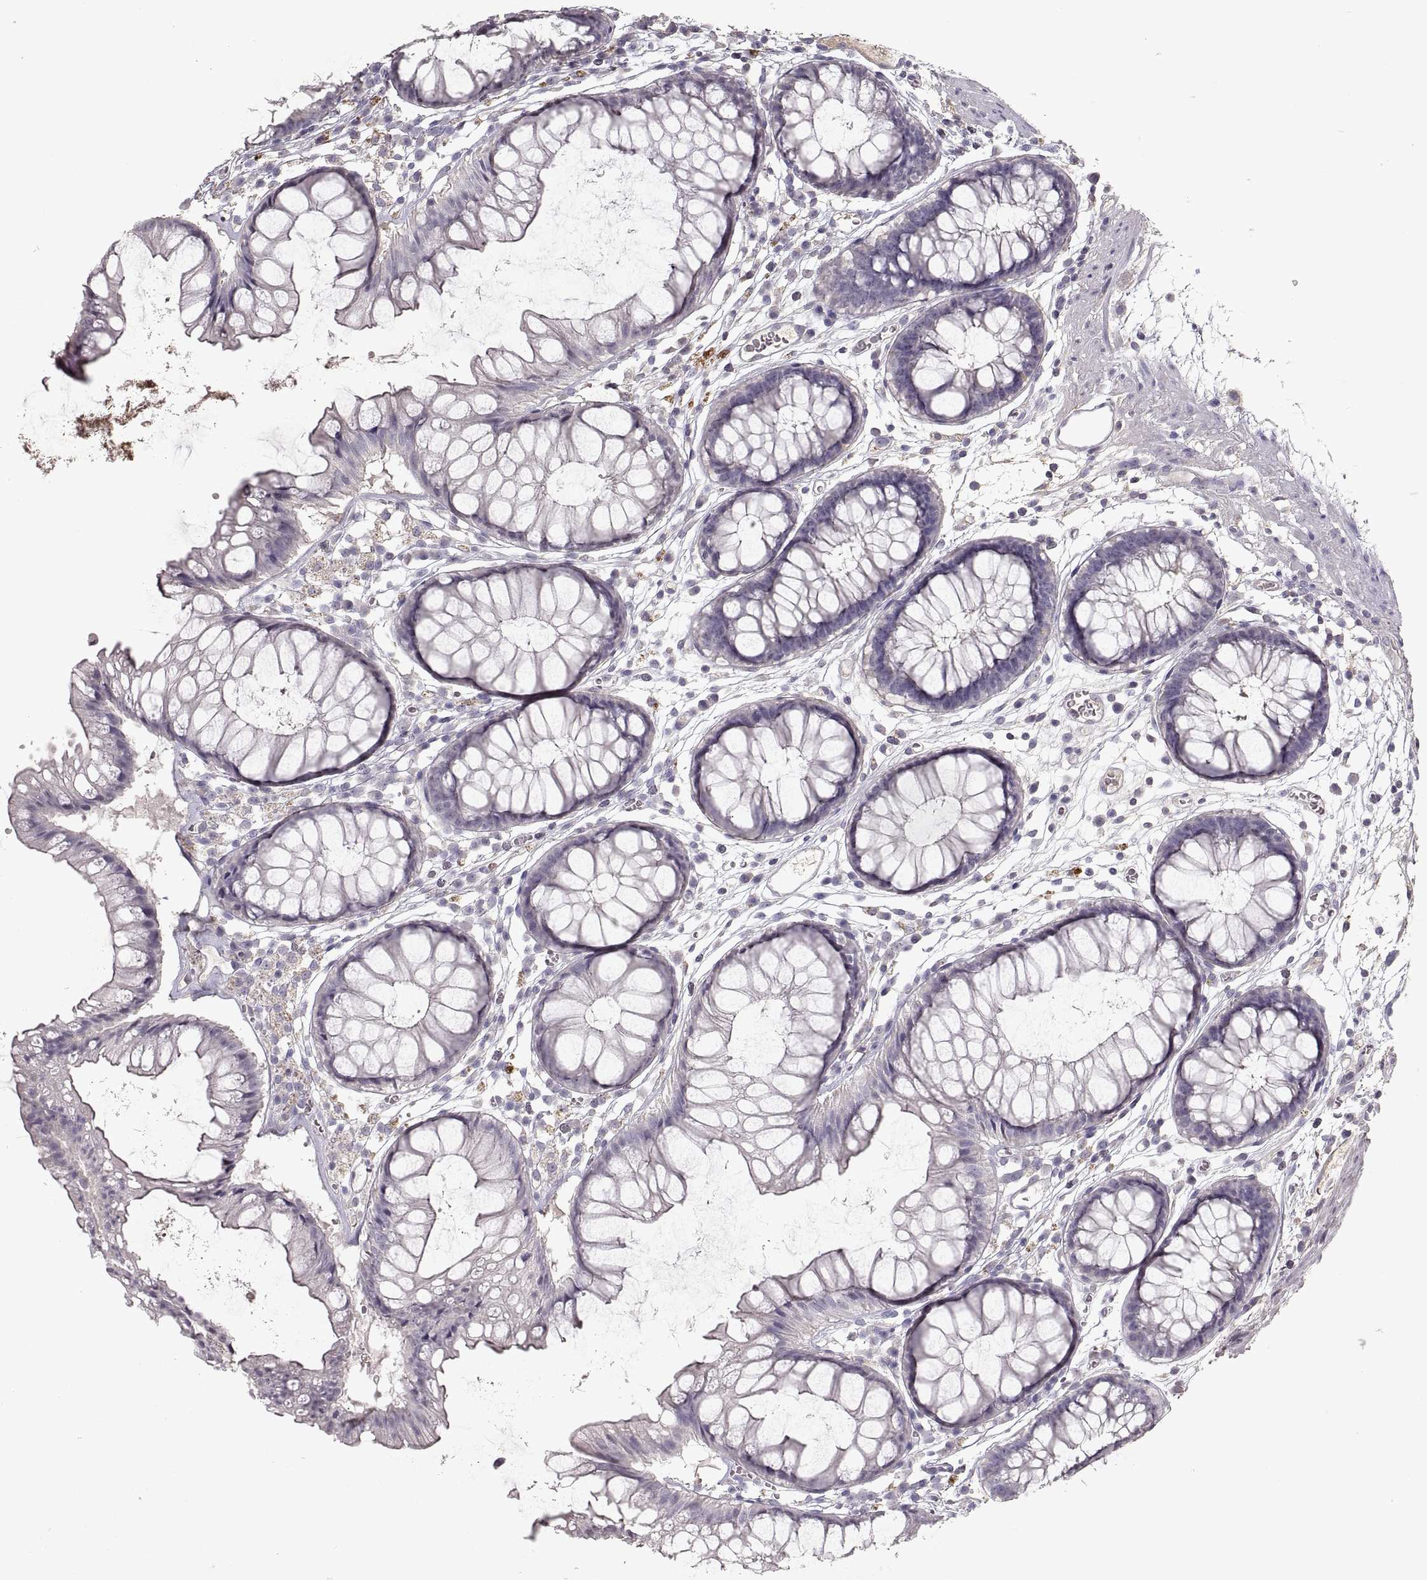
{"staining": {"intensity": "negative", "quantity": "none", "location": "none"}, "tissue": "colon", "cell_type": "Endothelial cells", "image_type": "normal", "snomed": [{"axis": "morphology", "description": "Normal tissue, NOS"}, {"axis": "morphology", "description": "Adenocarcinoma, NOS"}, {"axis": "topography", "description": "Colon"}], "caption": "Unremarkable colon was stained to show a protein in brown. There is no significant positivity in endothelial cells. (DAB (3,3'-diaminobenzidine) immunohistochemistry, high magnification).", "gene": "ADAM11", "patient": {"sex": "male", "age": 65}}